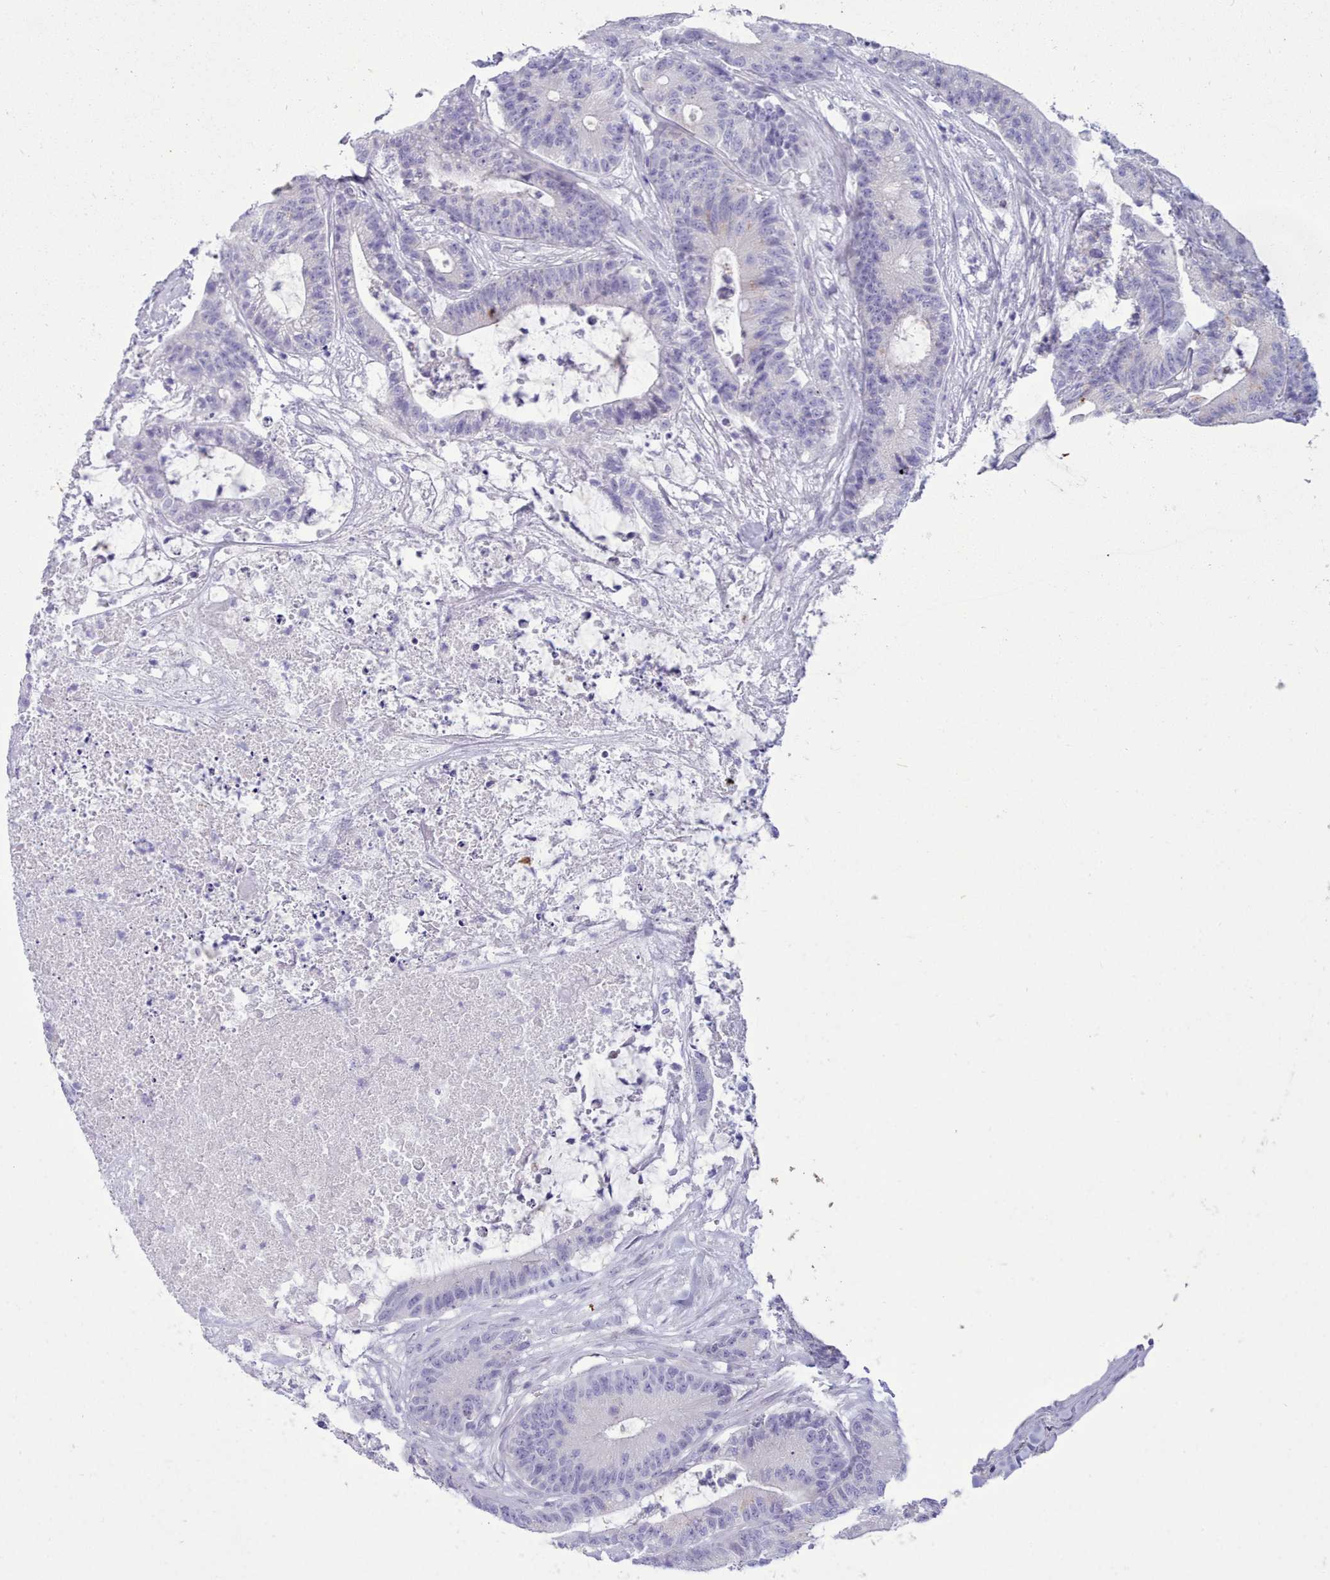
{"staining": {"intensity": "negative", "quantity": "none", "location": "none"}, "tissue": "colorectal cancer", "cell_type": "Tumor cells", "image_type": "cancer", "snomed": [{"axis": "morphology", "description": "Adenocarcinoma, NOS"}, {"axis": "topography", "description": "Colon"}], "caption": "Immunohistochemistry of colorectal cancer (adenocarcinoma) reveals no staining in tumor cells. (DAB immunohistochemistry (IHC), high magnification).", "gene": "TMEM253", "patient": {"sex": "female", "age": 84}}